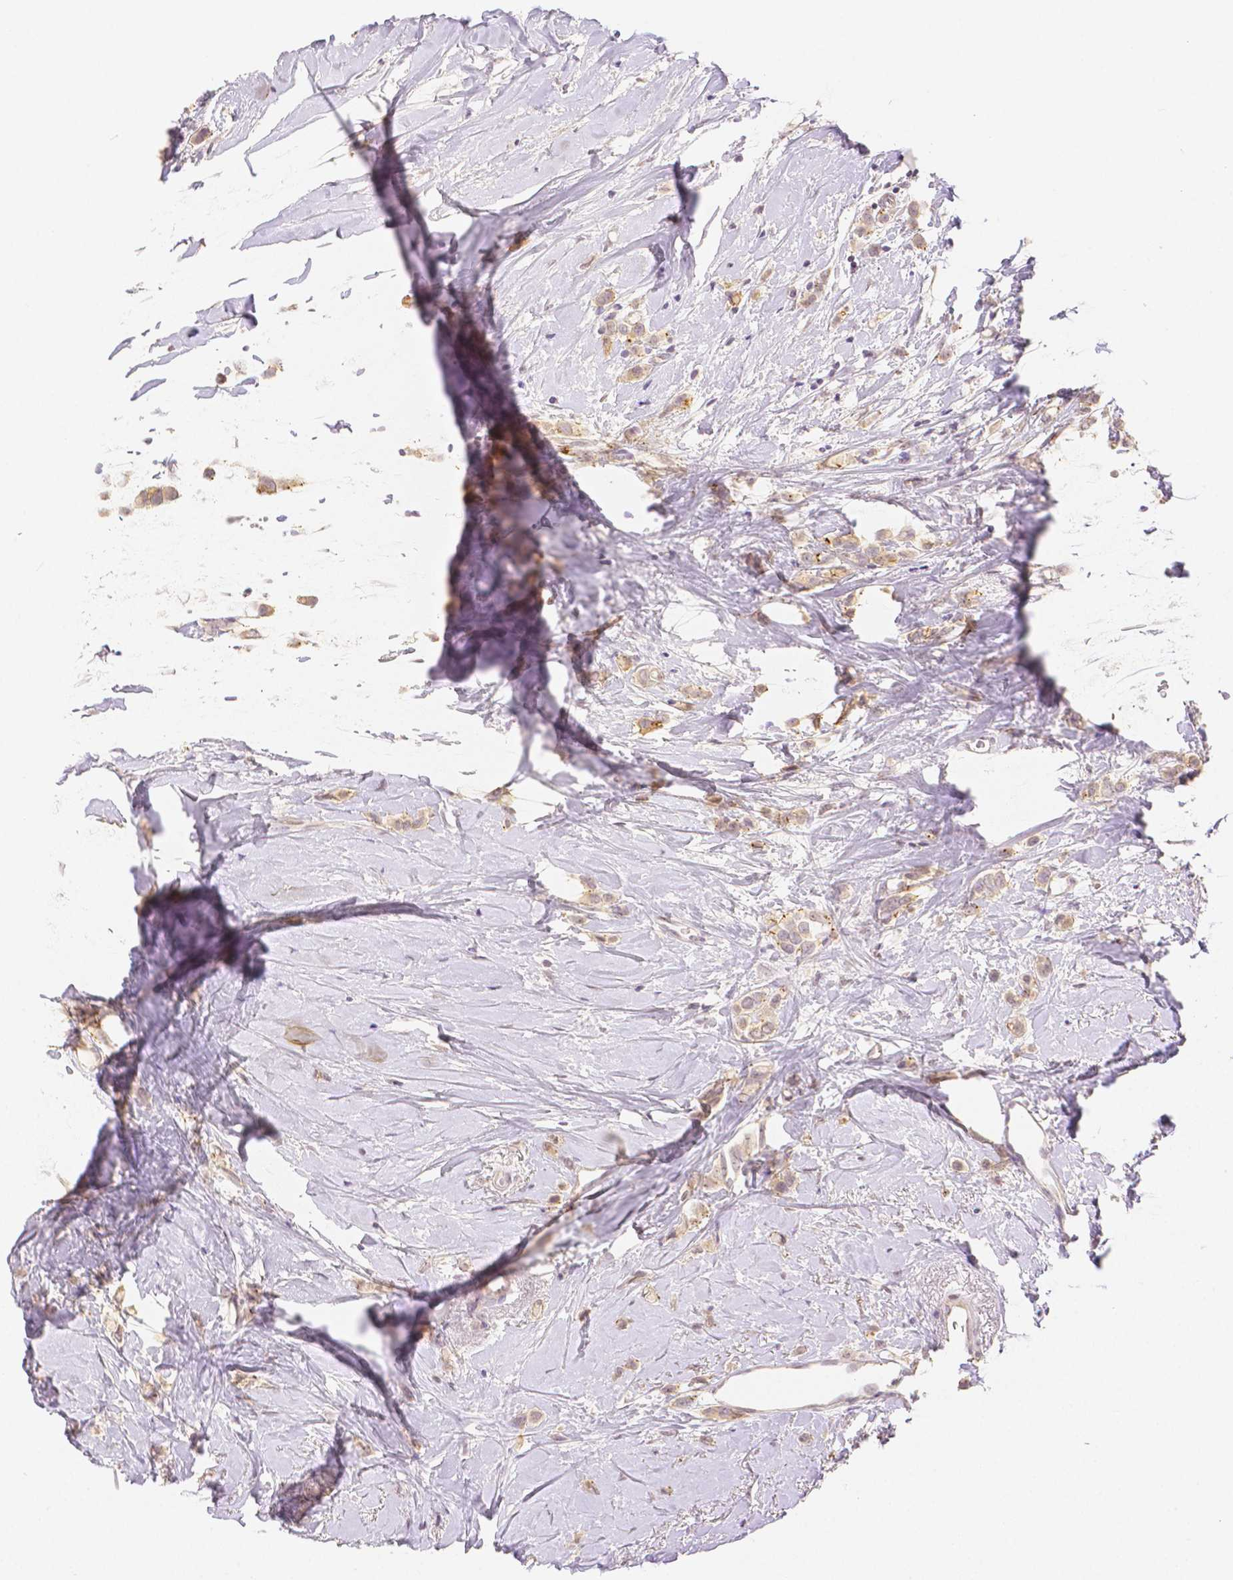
{"staining": {"intensity": "weak", "quantity": ">75%", "location": "cytoplasmic/membranous"}, "tissue": "breast cancer", "cell_type": "Tumor cells", "image_type": "cancer", "snomed": [{"axis": "morphology", "description": "Lobular carcinoma"}, {"axis": "topography", "description": "Breast"}], "caption": "The micrograph shows staining of breast cancer, revealing weak cytoplasmic/membranous protein staining (brown color) within tumor cells. The staining is performed using DAB brown chromogen to label protein expression. The nuclei are counter-stained blue using hematoxylin.", "gene": "OCLN", "patient": {"sex": "female", "age": 66}}